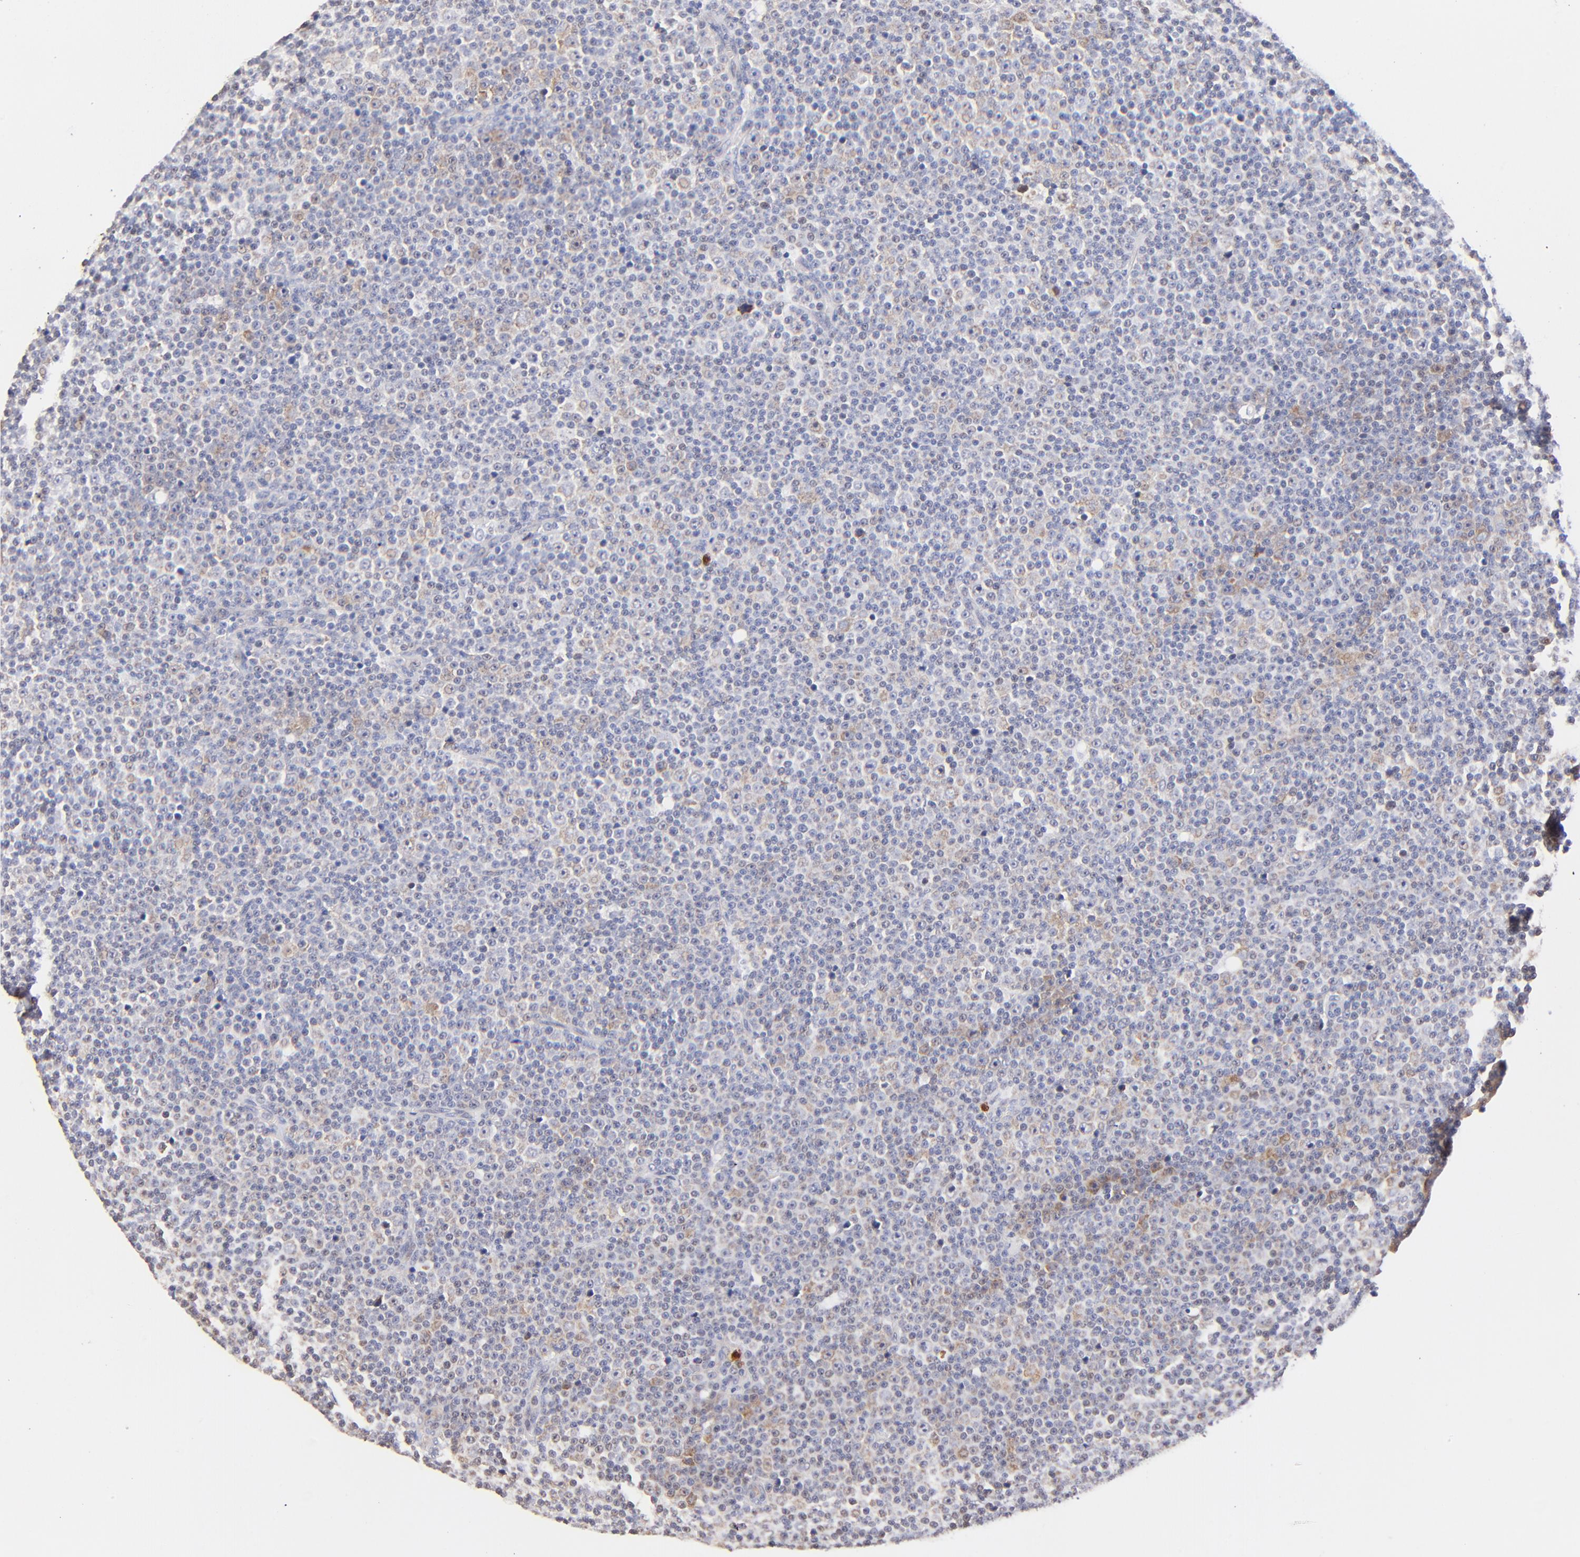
{"staining": {"intensity": "weak", "quantity": "<25%", "location": "cytoplasmic/membranous"}, "tissue": "lymphoma", "cell_type": "Tumor cells", "image_type": "cancer", "snomed": [{"axis": "morphology", "description": "Malignant lymphoma, non-Hodgkin's type, Low grade"}, {"axis": "topography", "description": "Lymph node"}], "caption": "Immunohistochemistry (IHC) histopathology image of neoplastic tissue: human lymphoma stained with DAB demonstrates no significant protein staining in tumor cells.", "gene": "BBOF1", "patient": {"sex": "female", "age": 67}}